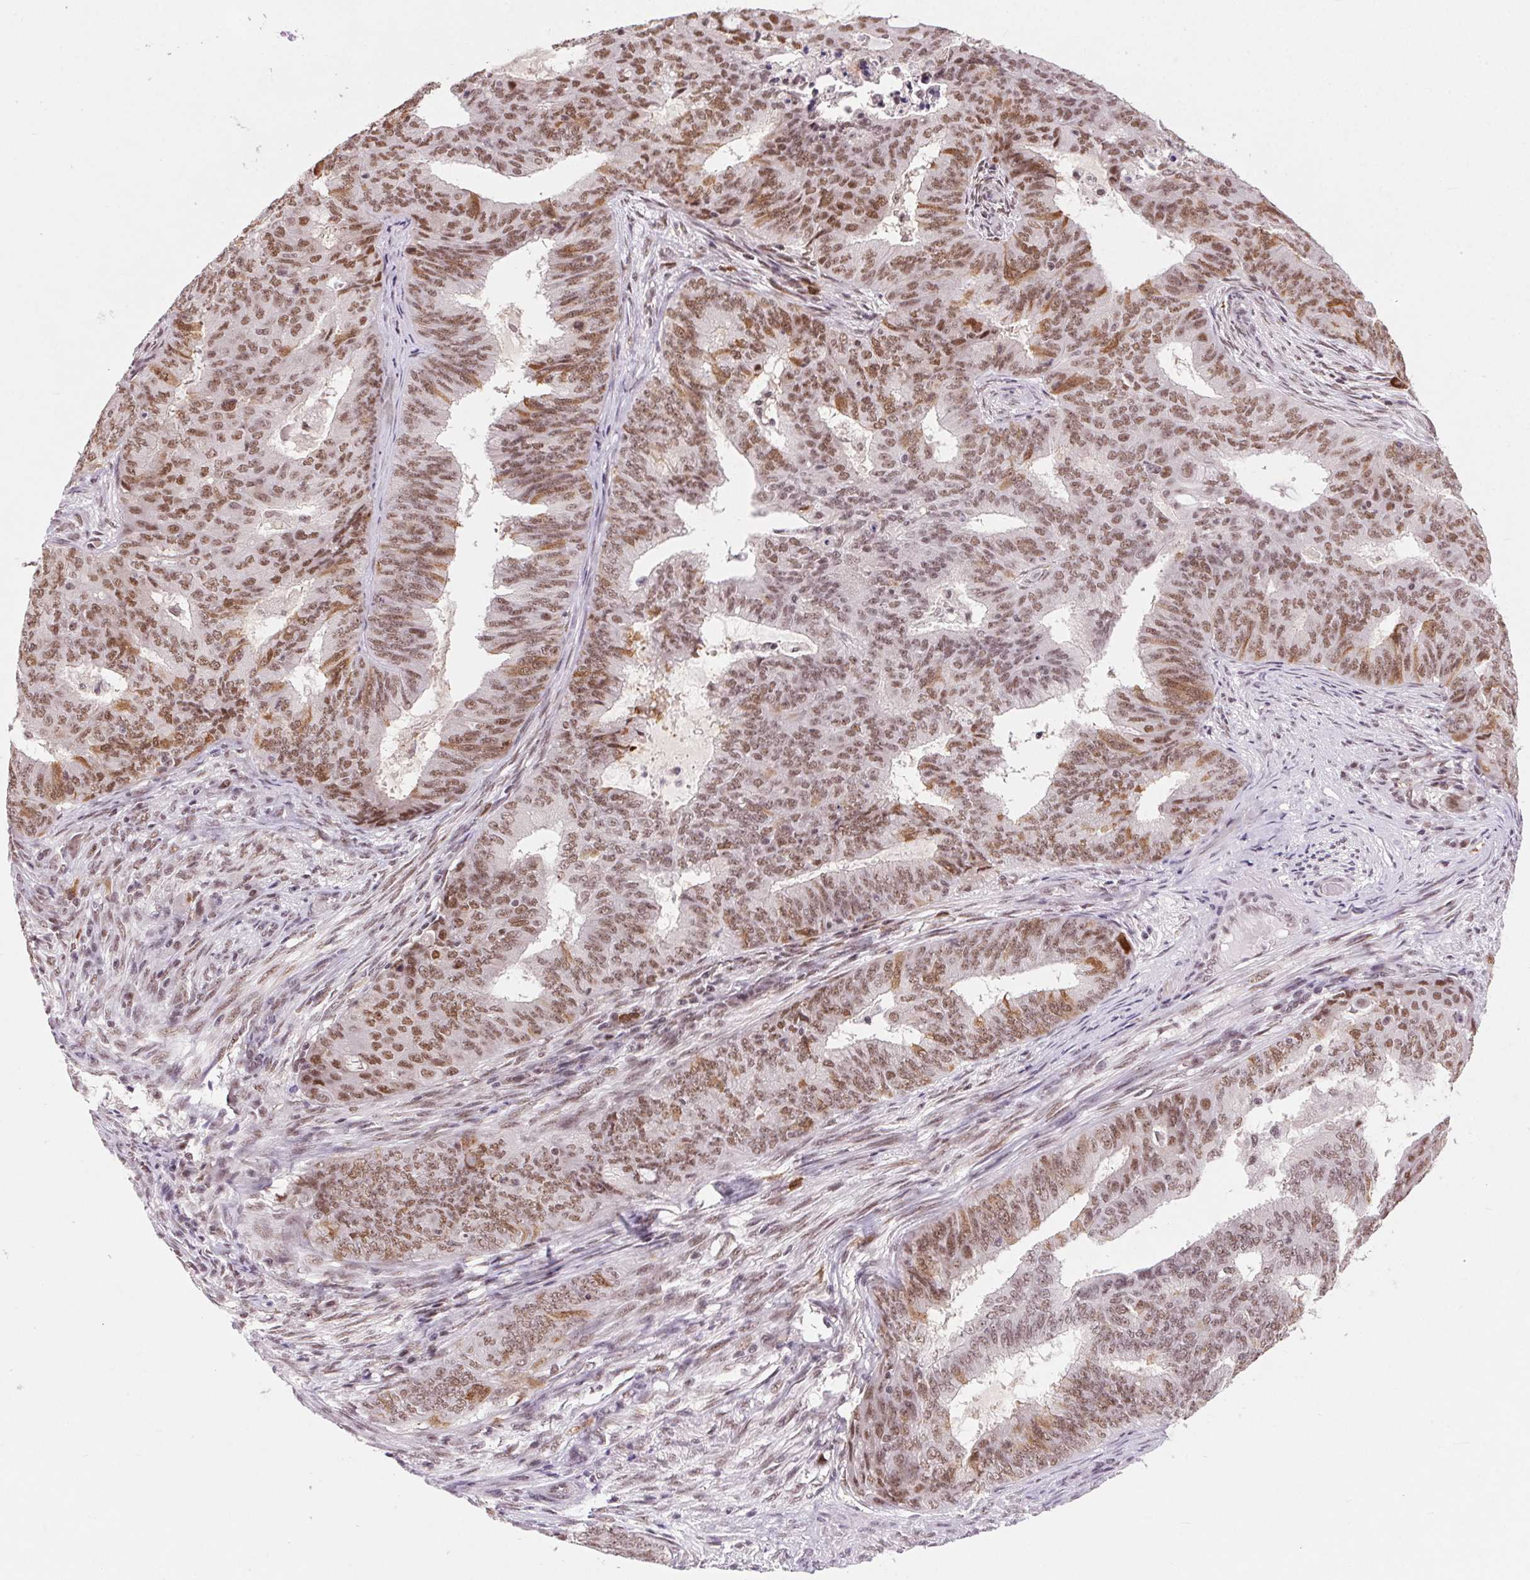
{"staining": {"intensity": "moderate", "quantity": "25%-75%", "location": "nuclear"}, "tissue": "endometrial cancer", "cell_type": "Tumor cells", "image_type": "cancer", "snomed": [{"axis": "morphology", "description": "Adenocarcinoma, NOS"}, {"axis": "topography", "description": "Endometrium"}], "caption": "The histopathology image demonstrates immunohistochemical staining of endometrial adenocarcinoma. There is moderate nuclear positivity is seen in about 25%-75% of tumor cells.", "gene": "CD2BP2", "patient": {"sex": "female", "age": 62}}